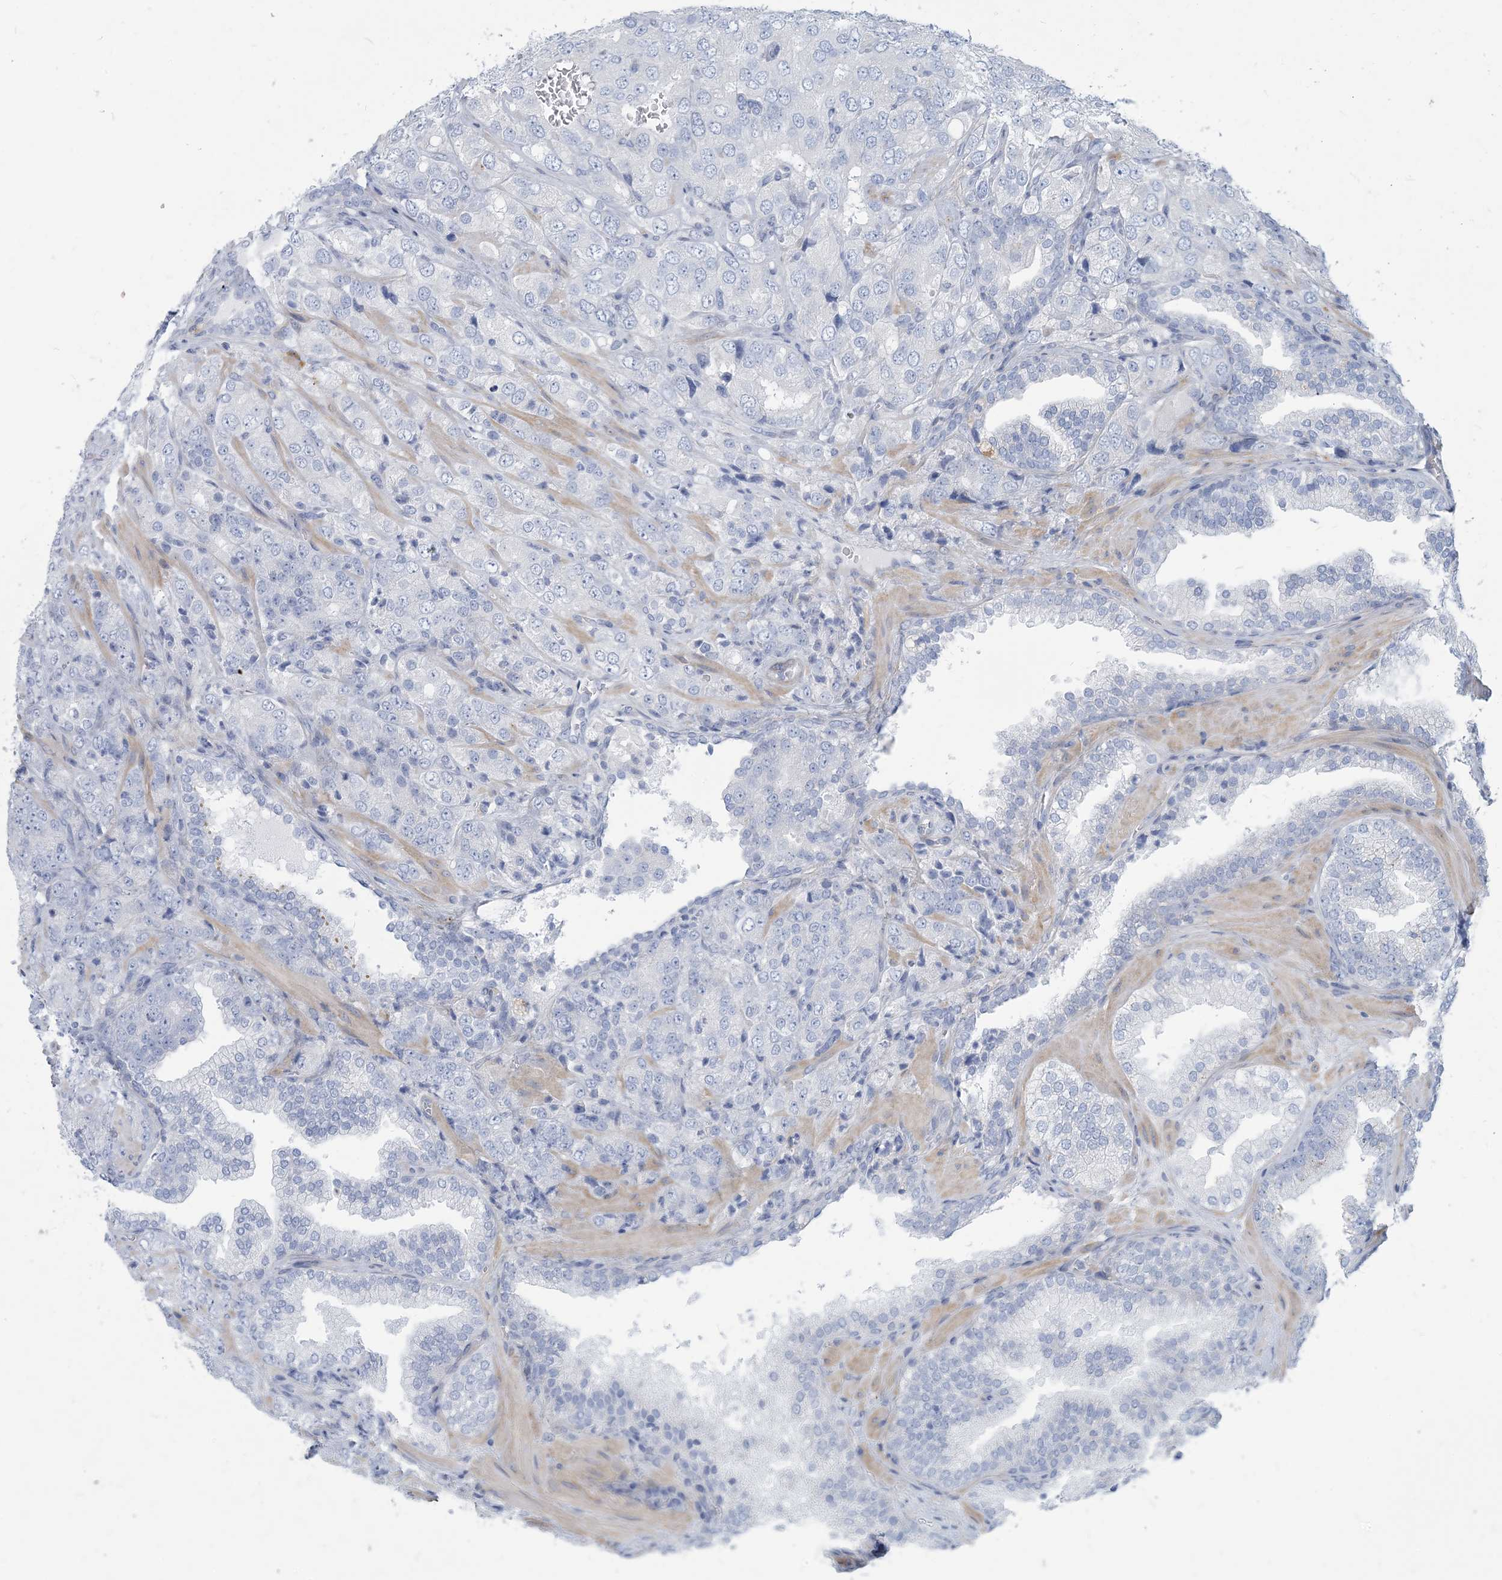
{"staining": {"intensity": "negative", "quantity": "none", "location": "none"}, "tissue": "prostate cancer", "cell_type": "Tumor cells", "image_type": "cancer", "snomed": [{"axis": "morphology", "description": "Adenocarcinoma, High grade"}, {"axis": "topography", "description": "Prostate"}], "caption": "Human prostate adenocarcinoma (high-grade) stained for a protein using immunohistochemistry (IHC) exhibits no staining in tumor cells.", "gene": "MOXD1", "patient": {"sex": "male", "age": 58}}